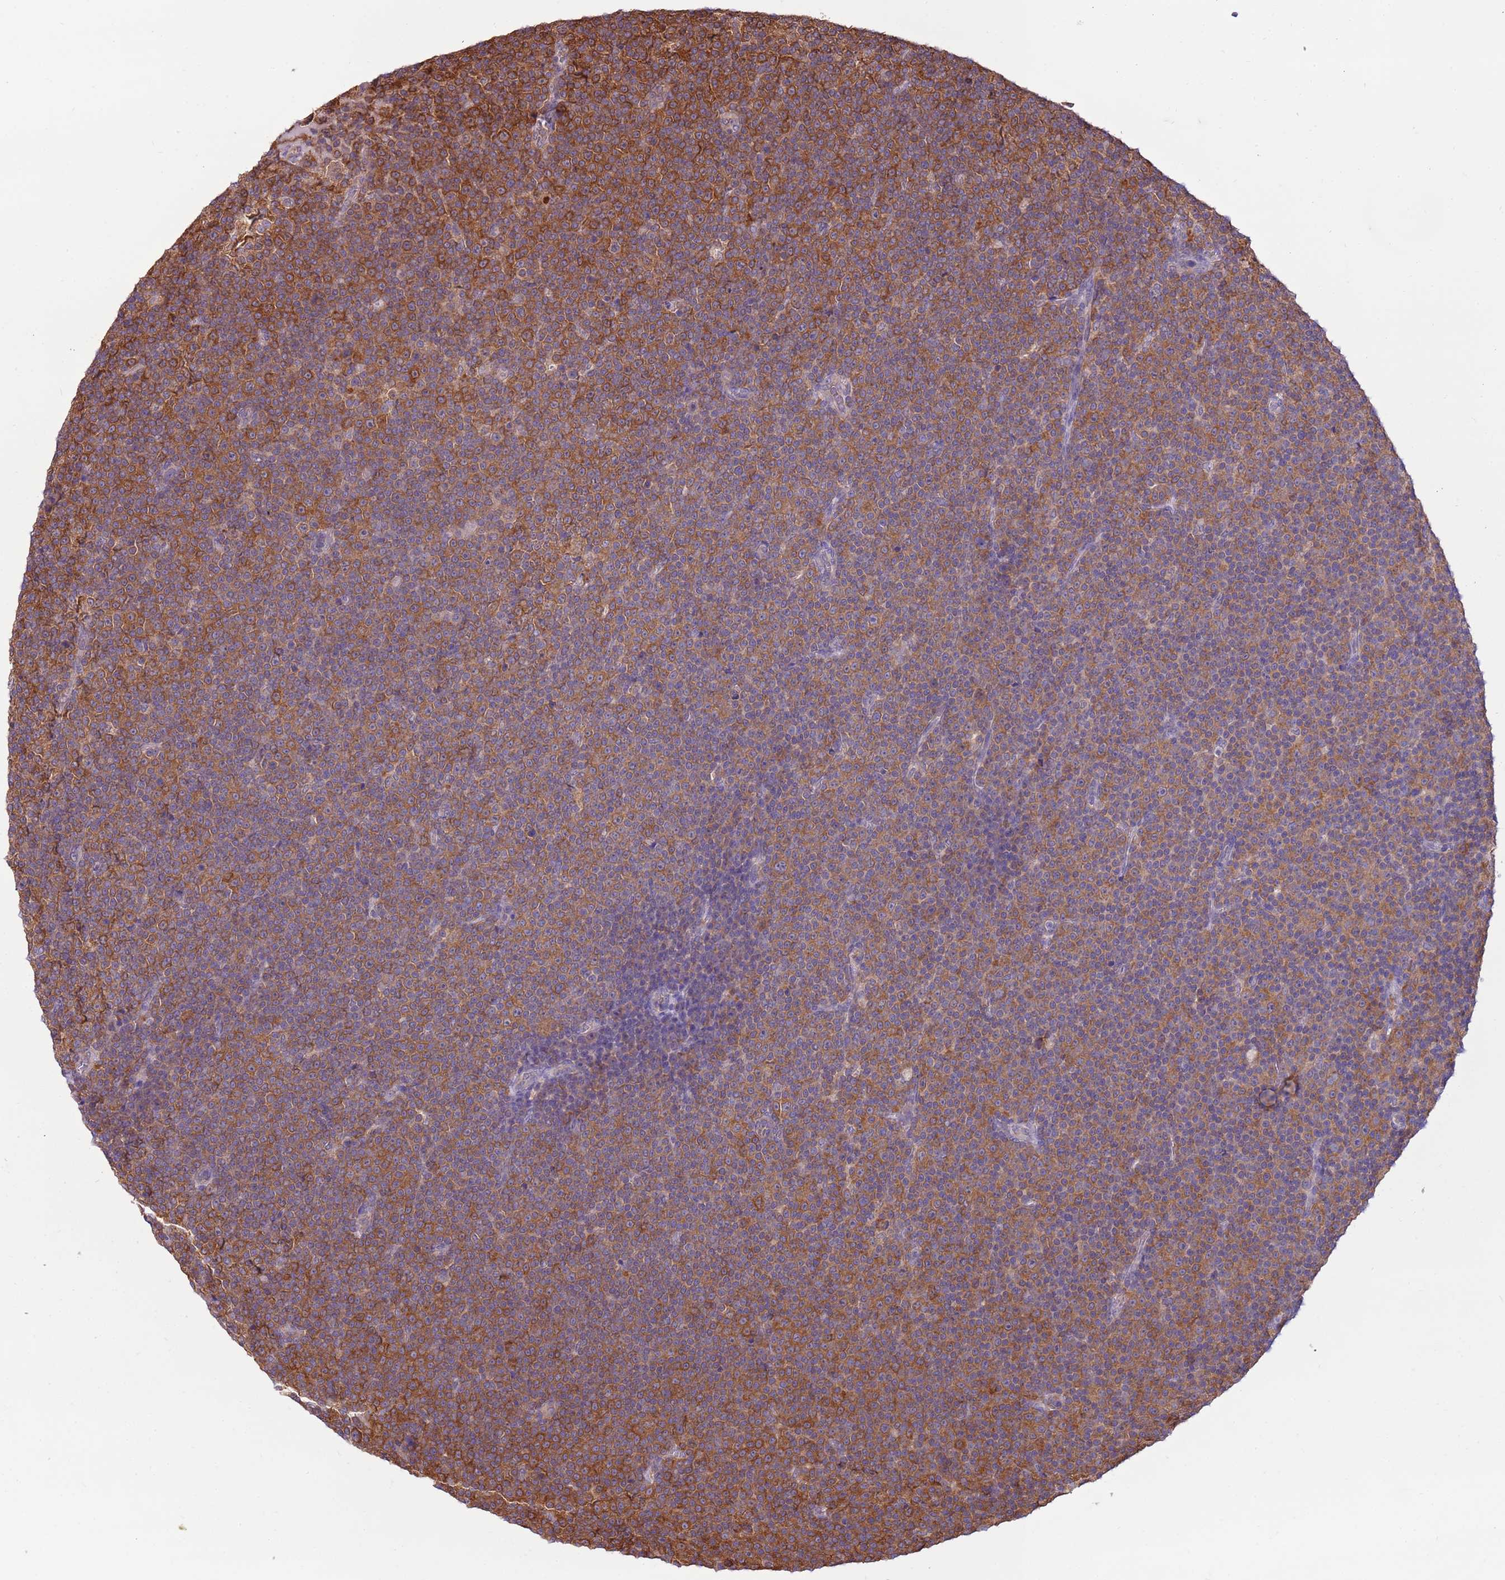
{"staining": {"intensity": "strong", "quantity": "25%-75%", "location": "cytoplasmic/membranous"}, "tissue": "lymphoma", "cell_type": "Tumor cells", "image_type": "cancer", "snomed": [{"axis": "morphology", "description": "Malignant lymphoma, non-Hodgkin's type, Low grade"}, {"axis": "topography", "description": "Lymph node"}], "caption": "There is high levels of strong cytoplasmic/membranous expression in tumor cells of malignant lymphoma, non-Hodgkin's type (low-grade), as demonstrated by immunohistochemical staining (brown color).", "gene": "STIP1", "patient": {"sex": "female", "age": 67}}